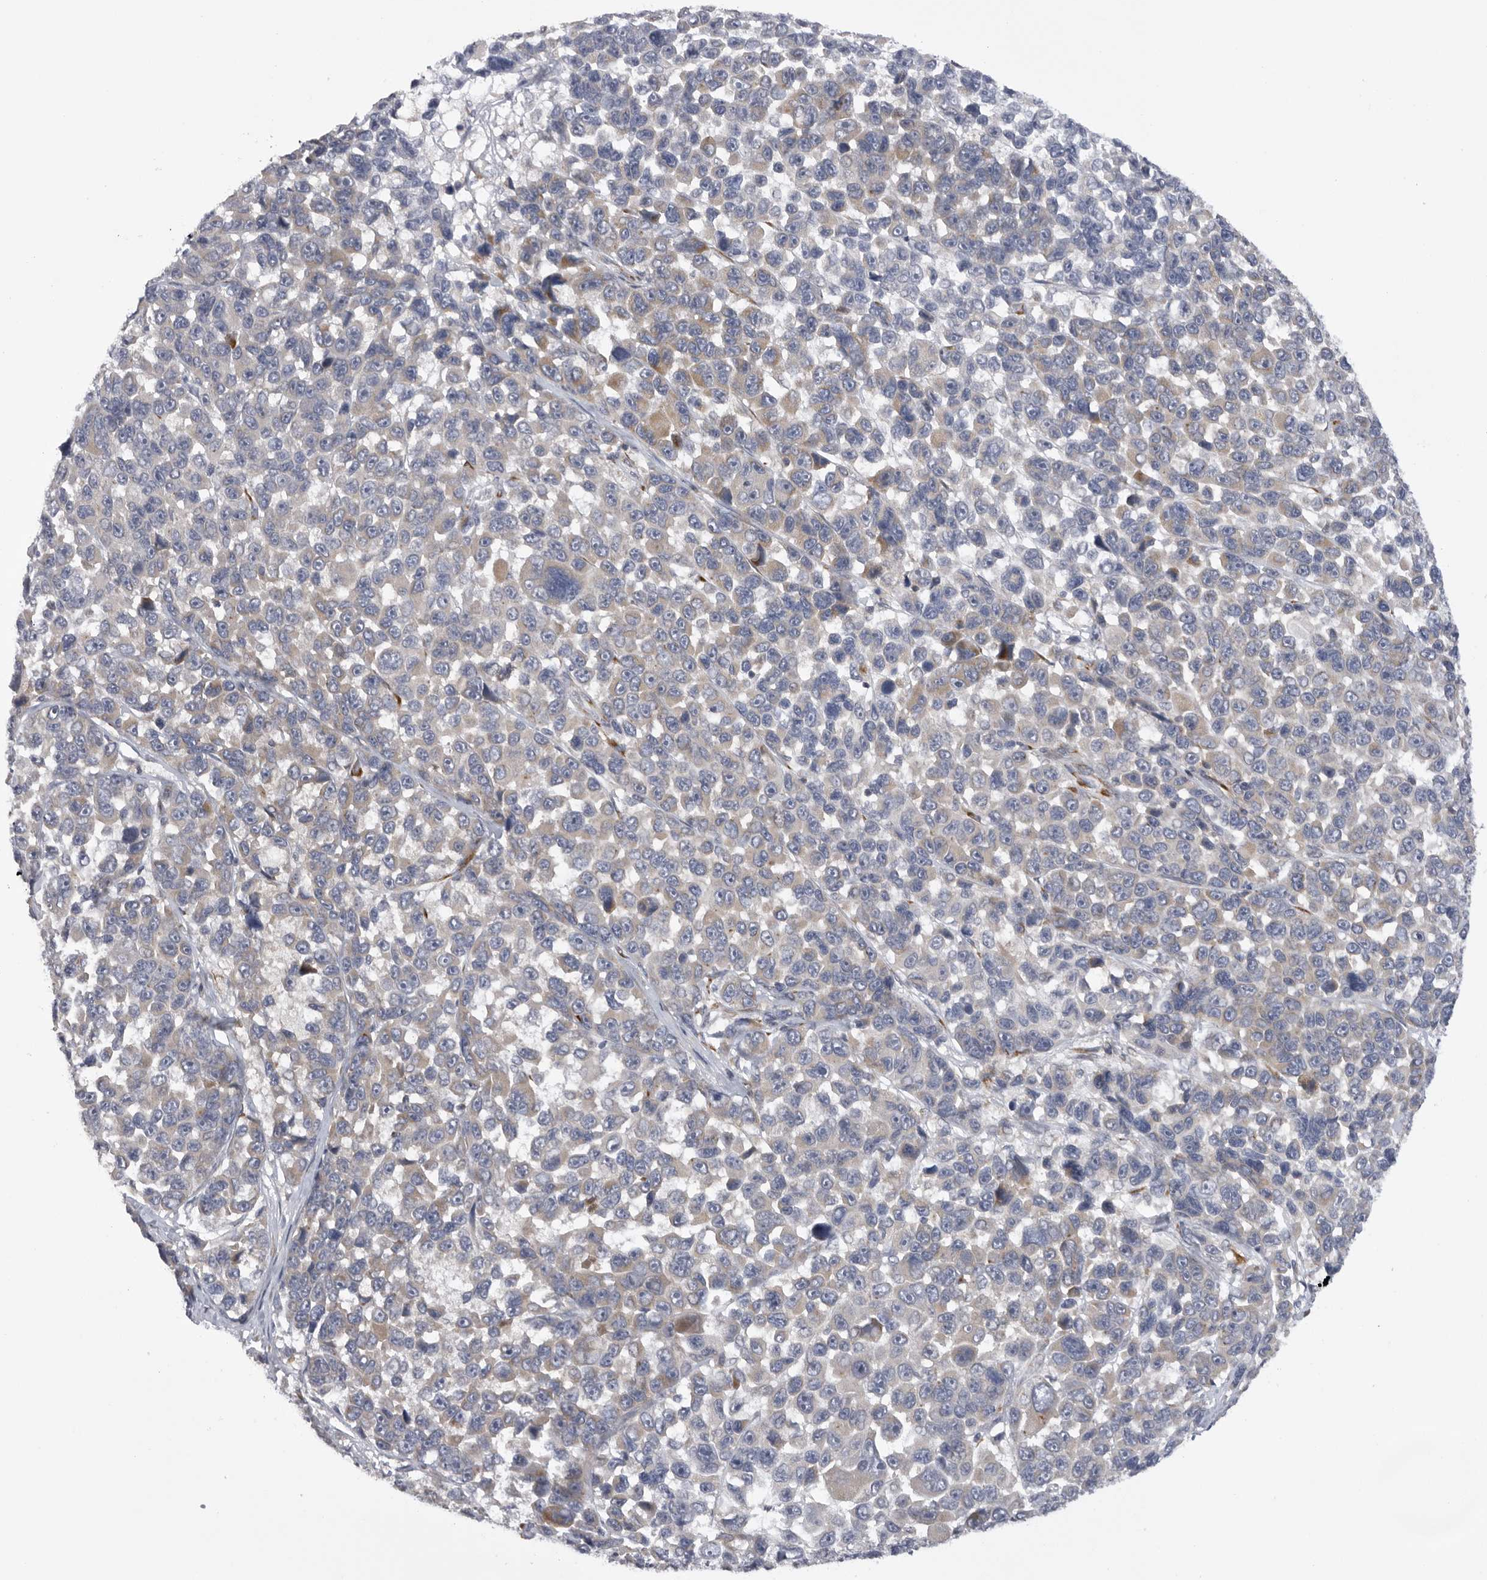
{"staining": {"intensity": "moderate", "quantity": "25%-75%", "location": "cytoplasmic/membranous"}, "tissue": "melanoma", "cell_type": "Tumor cells", "image_type": "cancer", "snomed": [{"axis": "morphology", "description": "Malignant melanoma, NOS"}, {"axis": "topography", "description": "Skin"}], "caption": "IHC of human melanoma reveals medium levels of moderate cytoplasmic/membranous expression in about 25%-75% of tumor cells.", "gene": "USP24", "patient": {"sex": "male", "age": 53}}